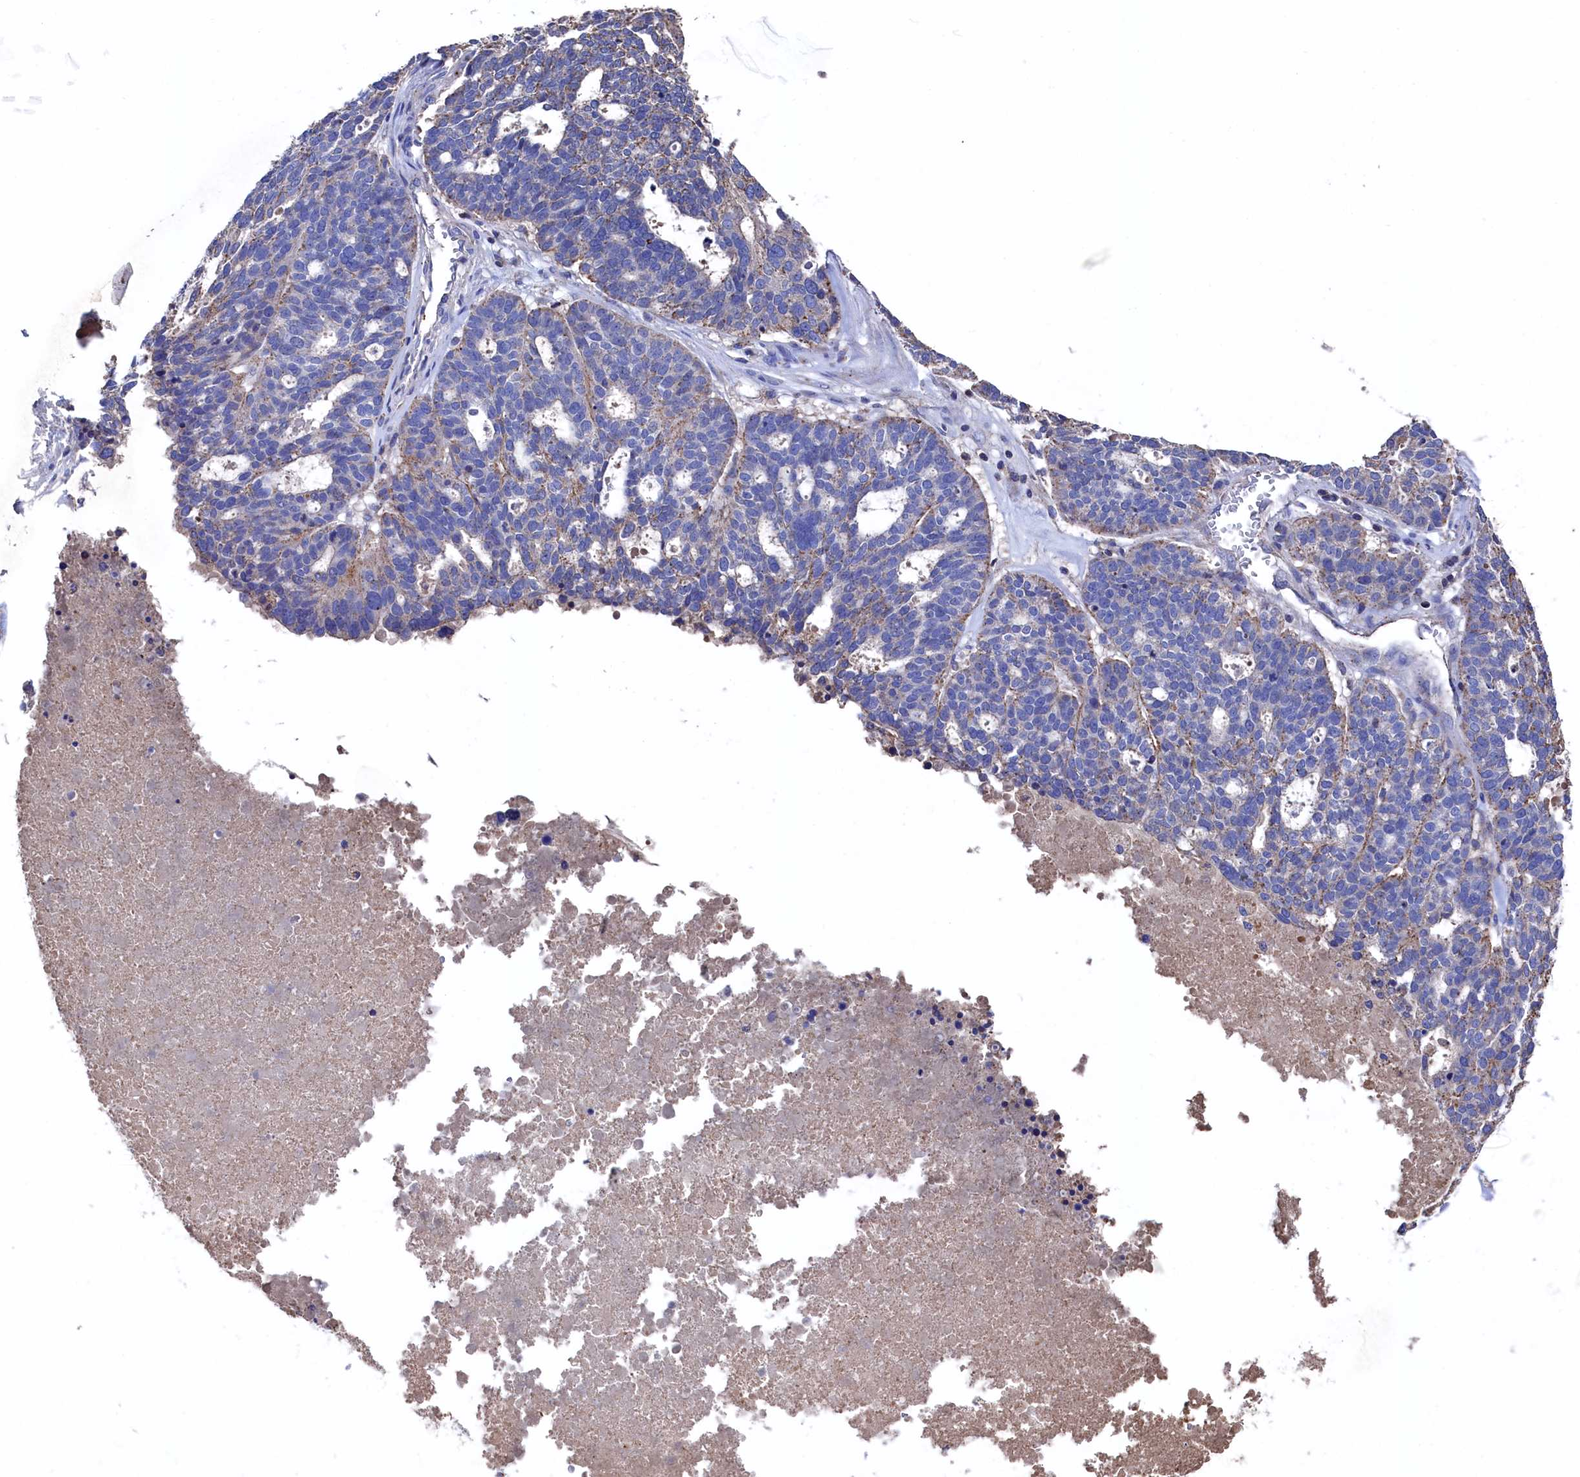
{"staining": {"intensity": "weak", "quantity": "<25%", "location": "cytoplasmic/membranous"}, "tissue": "ovarian cancer", "cell_type": "Tumor cells", "image_type": "cancer", "snomed": [{"axis": "morphology", "description": "Cystadenocarcinoma, serous, NOS"}, {"axis": "topography", "description": "Ovary"}], "caption": "An image of ovarian cancer stained for a protein demonstrates no brown staining in tumor cells.", "gene": "TK2", "patient": {"sex": "female", "age": 59}}